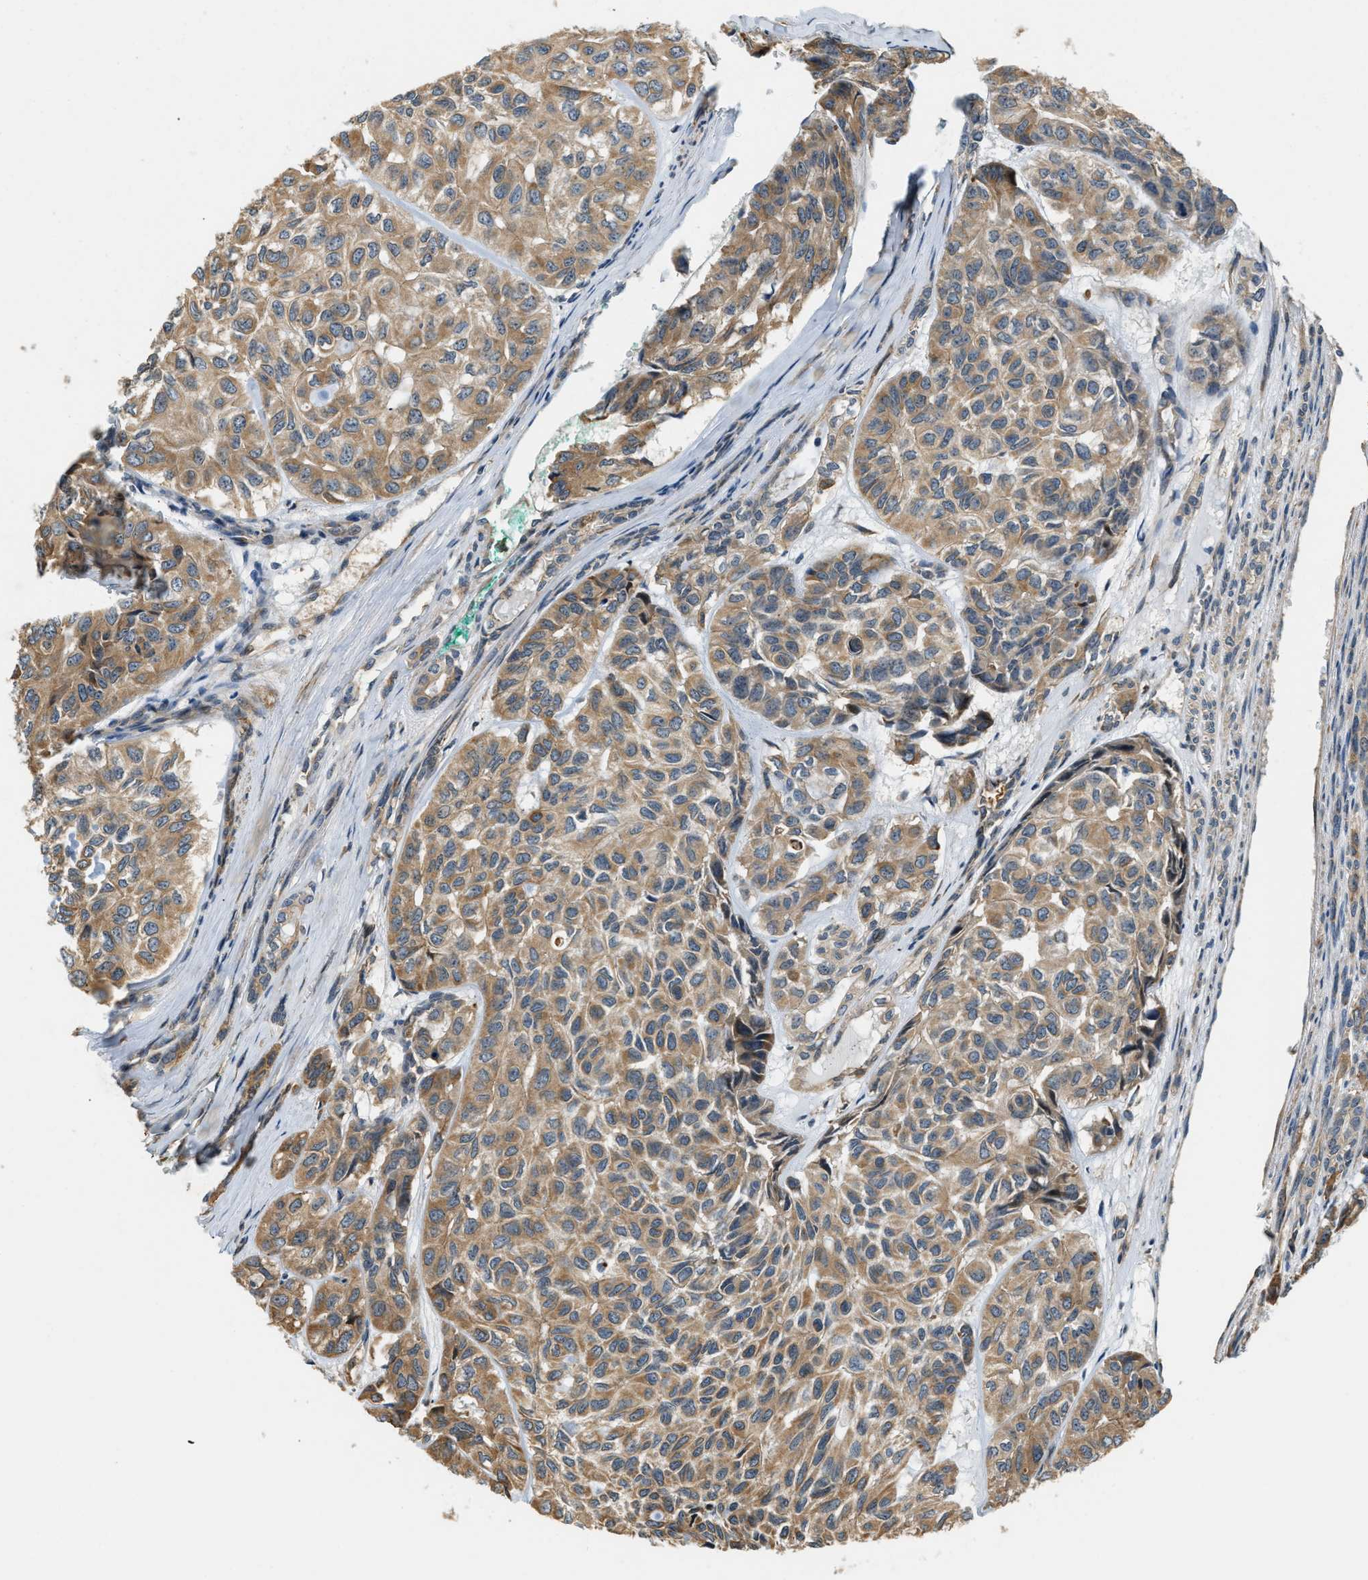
{"staining": {"intensity": "moderate", "quantity": ">75%", "location": "cytoplasmic/membranous"}, "tissue": "head and neck cancer", "cell_type": "Tumor cells", "image_type": "cancer", "snomed": [{"axis": "morphology", "description": "Adenocarcinoma, NOS"}, {"axis": "topography", "description": "Salivary gland, NOS"}, {"axis": "topography", "description": "Head-Neck"}], "caption": "Immunohistochemistry (IHC) (DAB (3,3'-diaminobenzidine)) staining of human head and neck cancer shows moderate cytoplasmic/membranous protein expression in approximately >75% of tumor cells.", "gene": "ALOX12", "patient": {"sex": "female", "age": 76}}